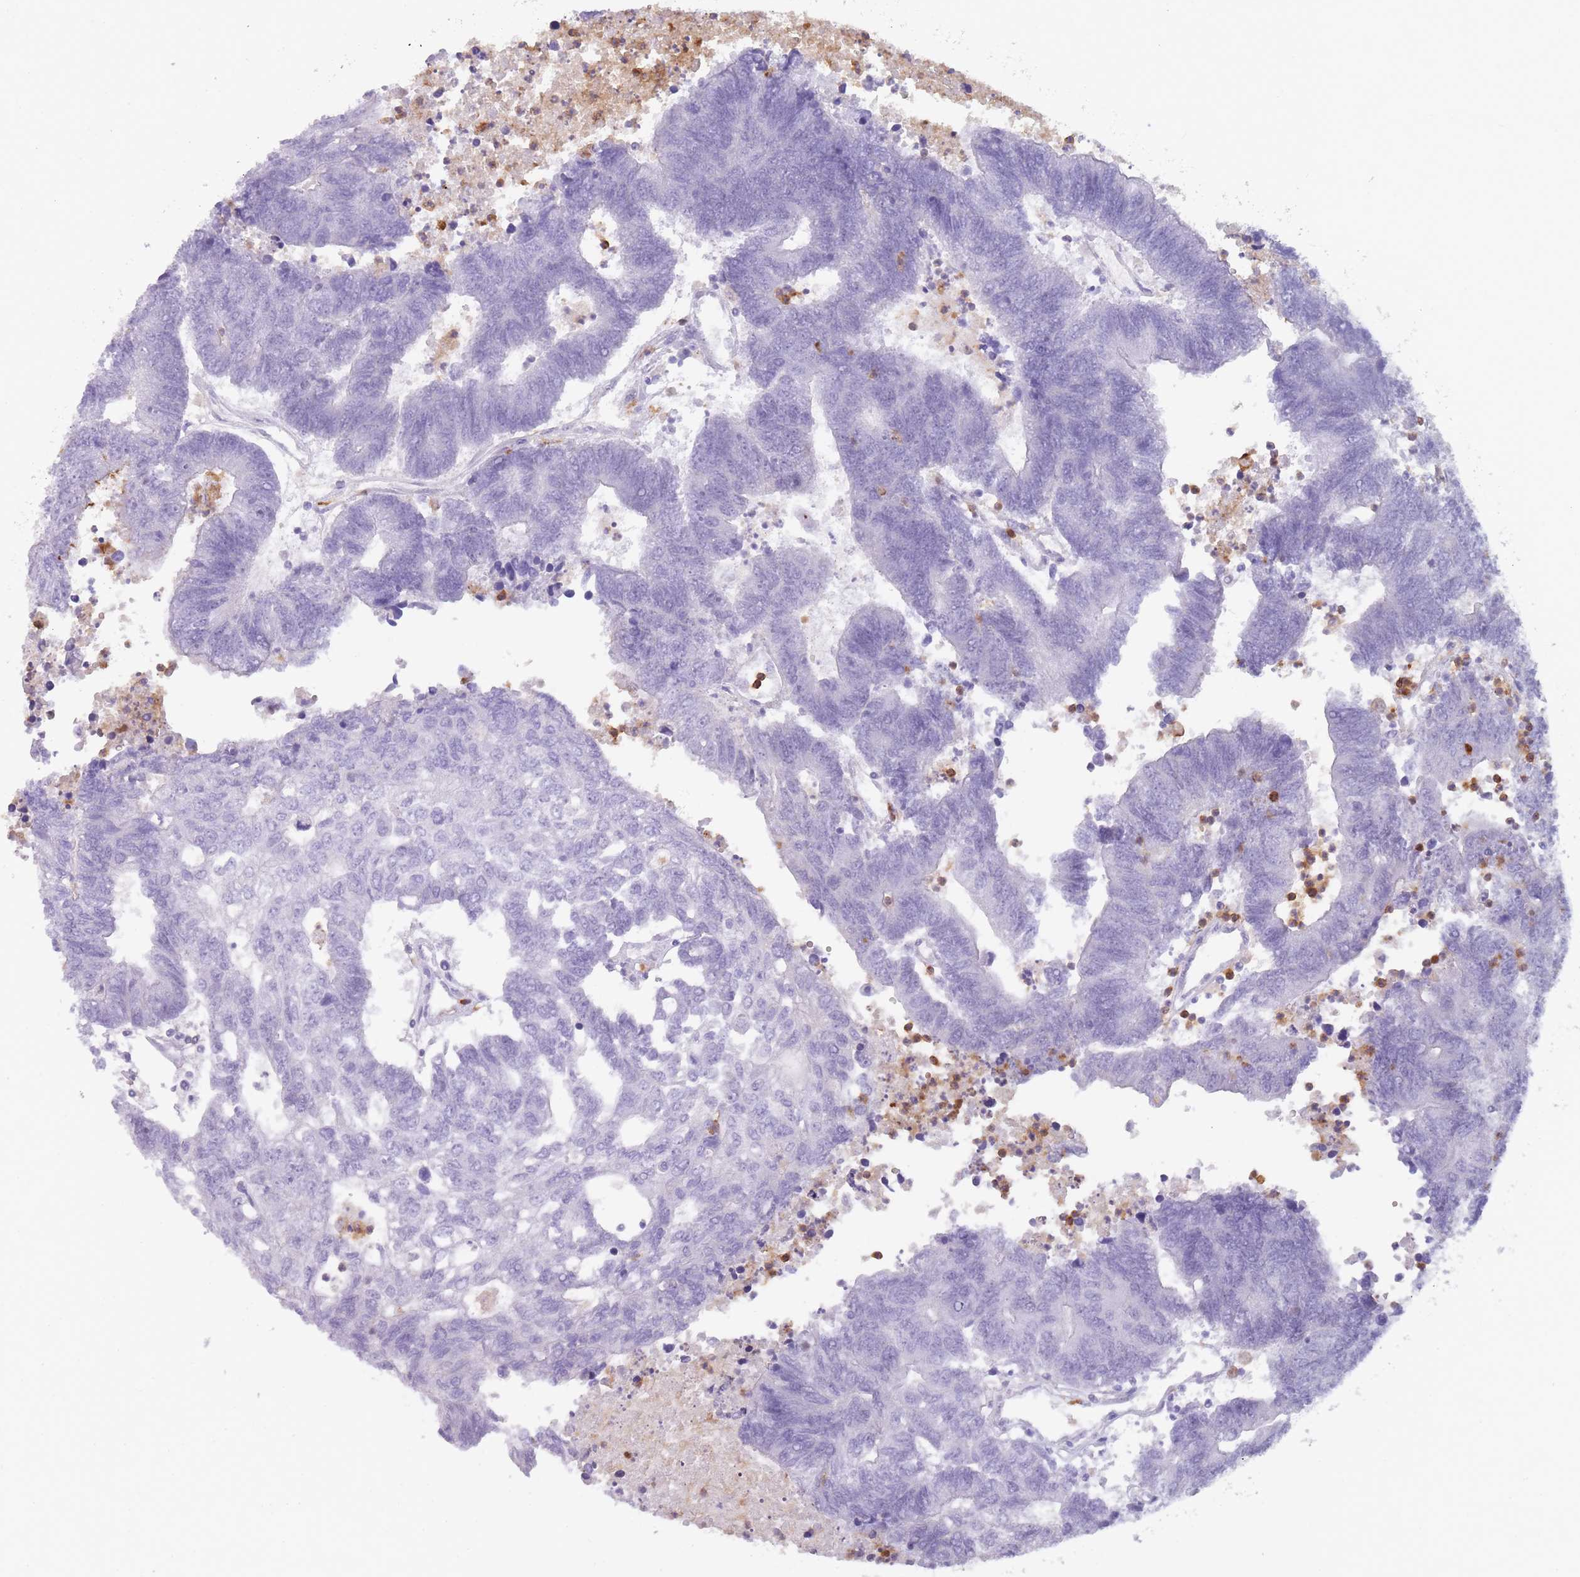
{"staining": {"intensity": "negative", "quantity": "none", "location": "none"}, "tissue": "colorectal cancer", "cell_type": "Tumor cells", "image_type": "cancer", "snomed": [{"axis": "morphology", "description": "Adenocarcinoma, NOS"}, {"axis": "topography", "description": "Colon"}], "caption": "IHC histopathology image of human colorectal cancer (adenocarcinoma) stained for a protein (brown), which demonstrates no positivity in tumor cells.", "gene": "CR1L", "patient": {"sex": "female", "age": 48}}